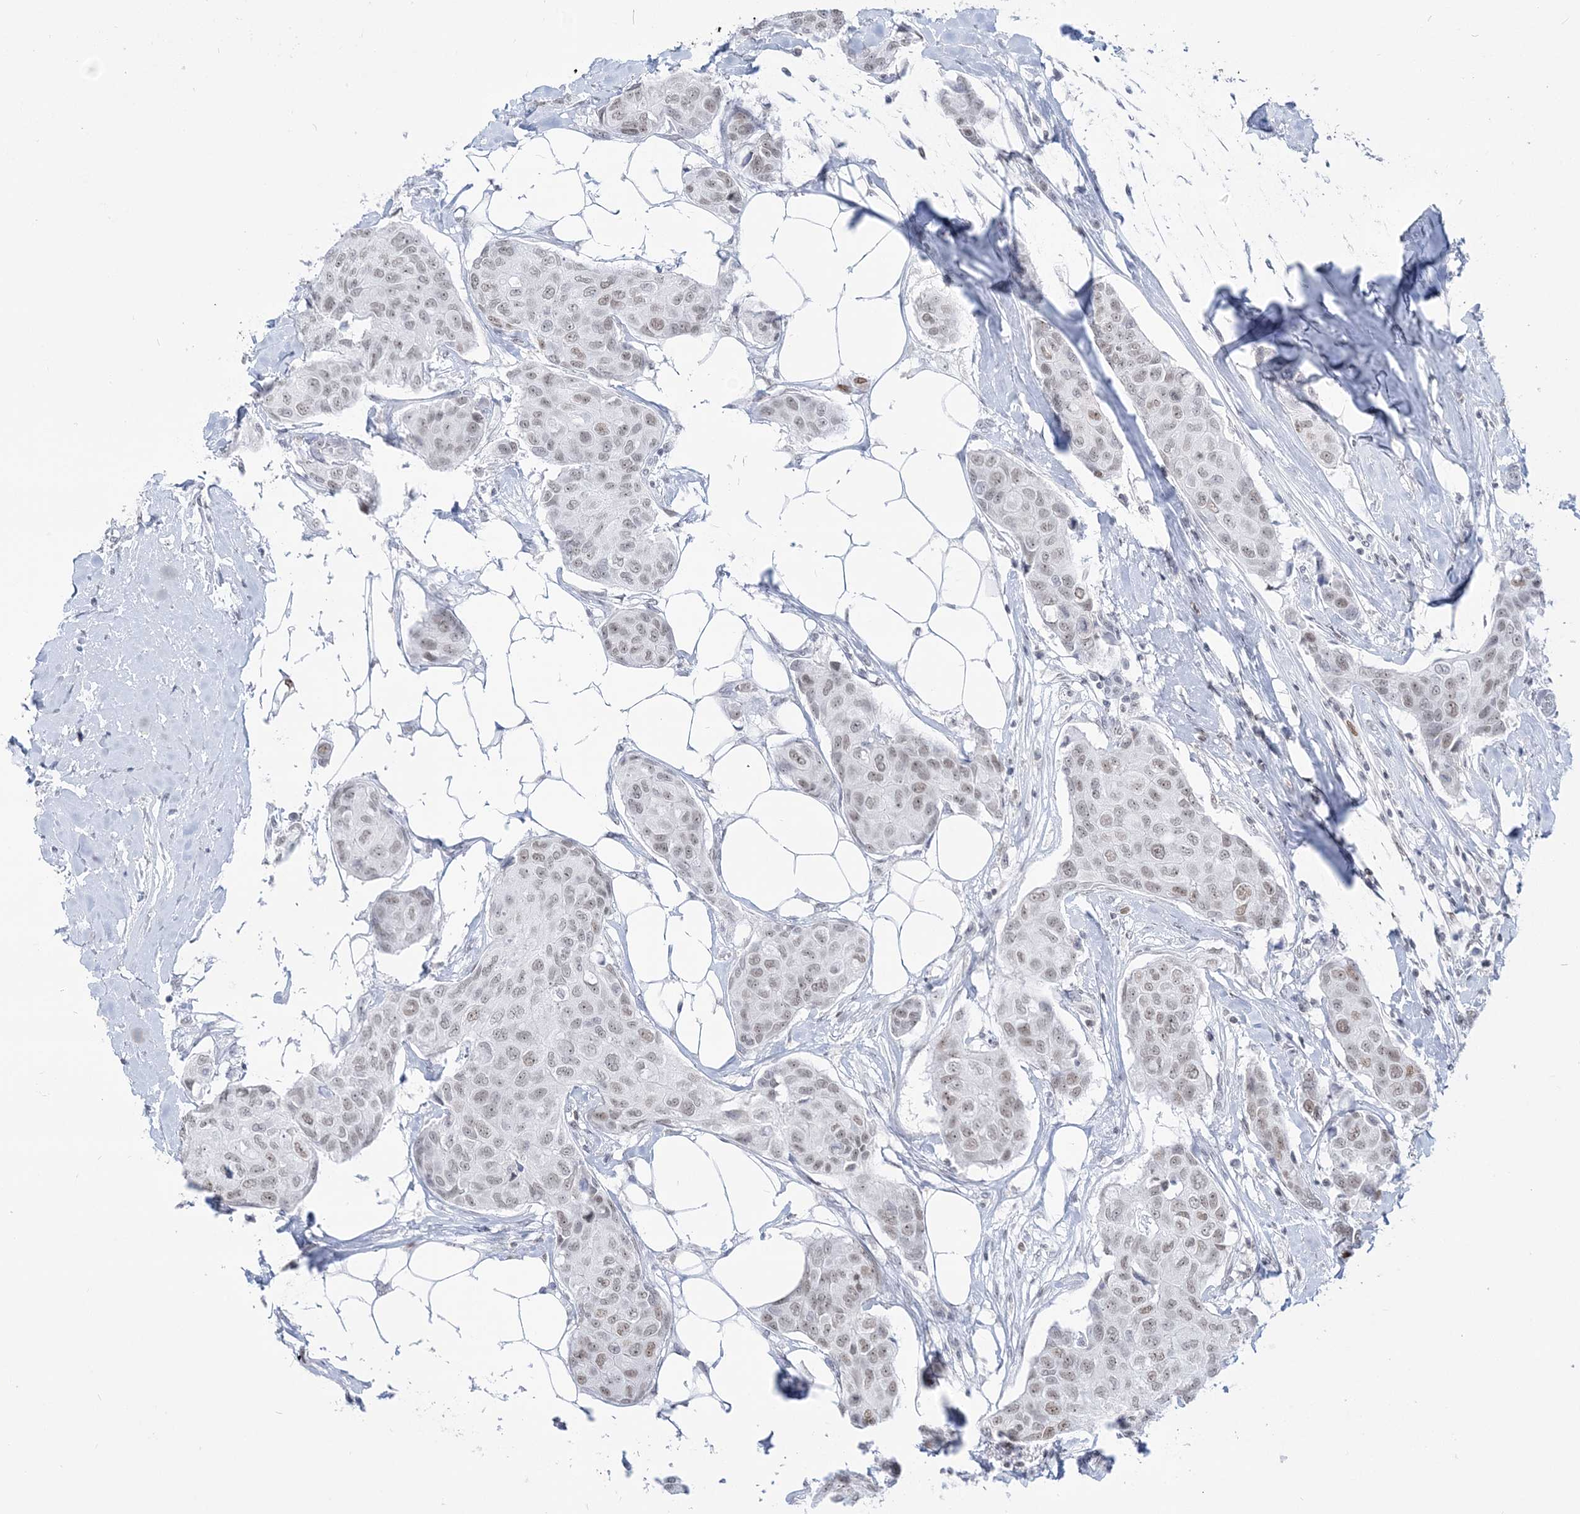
{"staining": {"intensity": "weak", "quantity": "25%-75%", "location": "nuclear"}, "tissue": "breast cancer", "cell_type": "Tumor cells", "image_type": "cancer", "snomed": [{"axis": "morphology", "description": "Duct carcinoma"}, {"axis": "topography", "description": "Breast"}], "caption": "Immunohistochemical staining of human breast cancer demonstrates weak nuclear protein positivity in approximately 25%-75% of tumor cells.", "gene": "DDX21", "patient": {"sex": "female", "age": 80}}